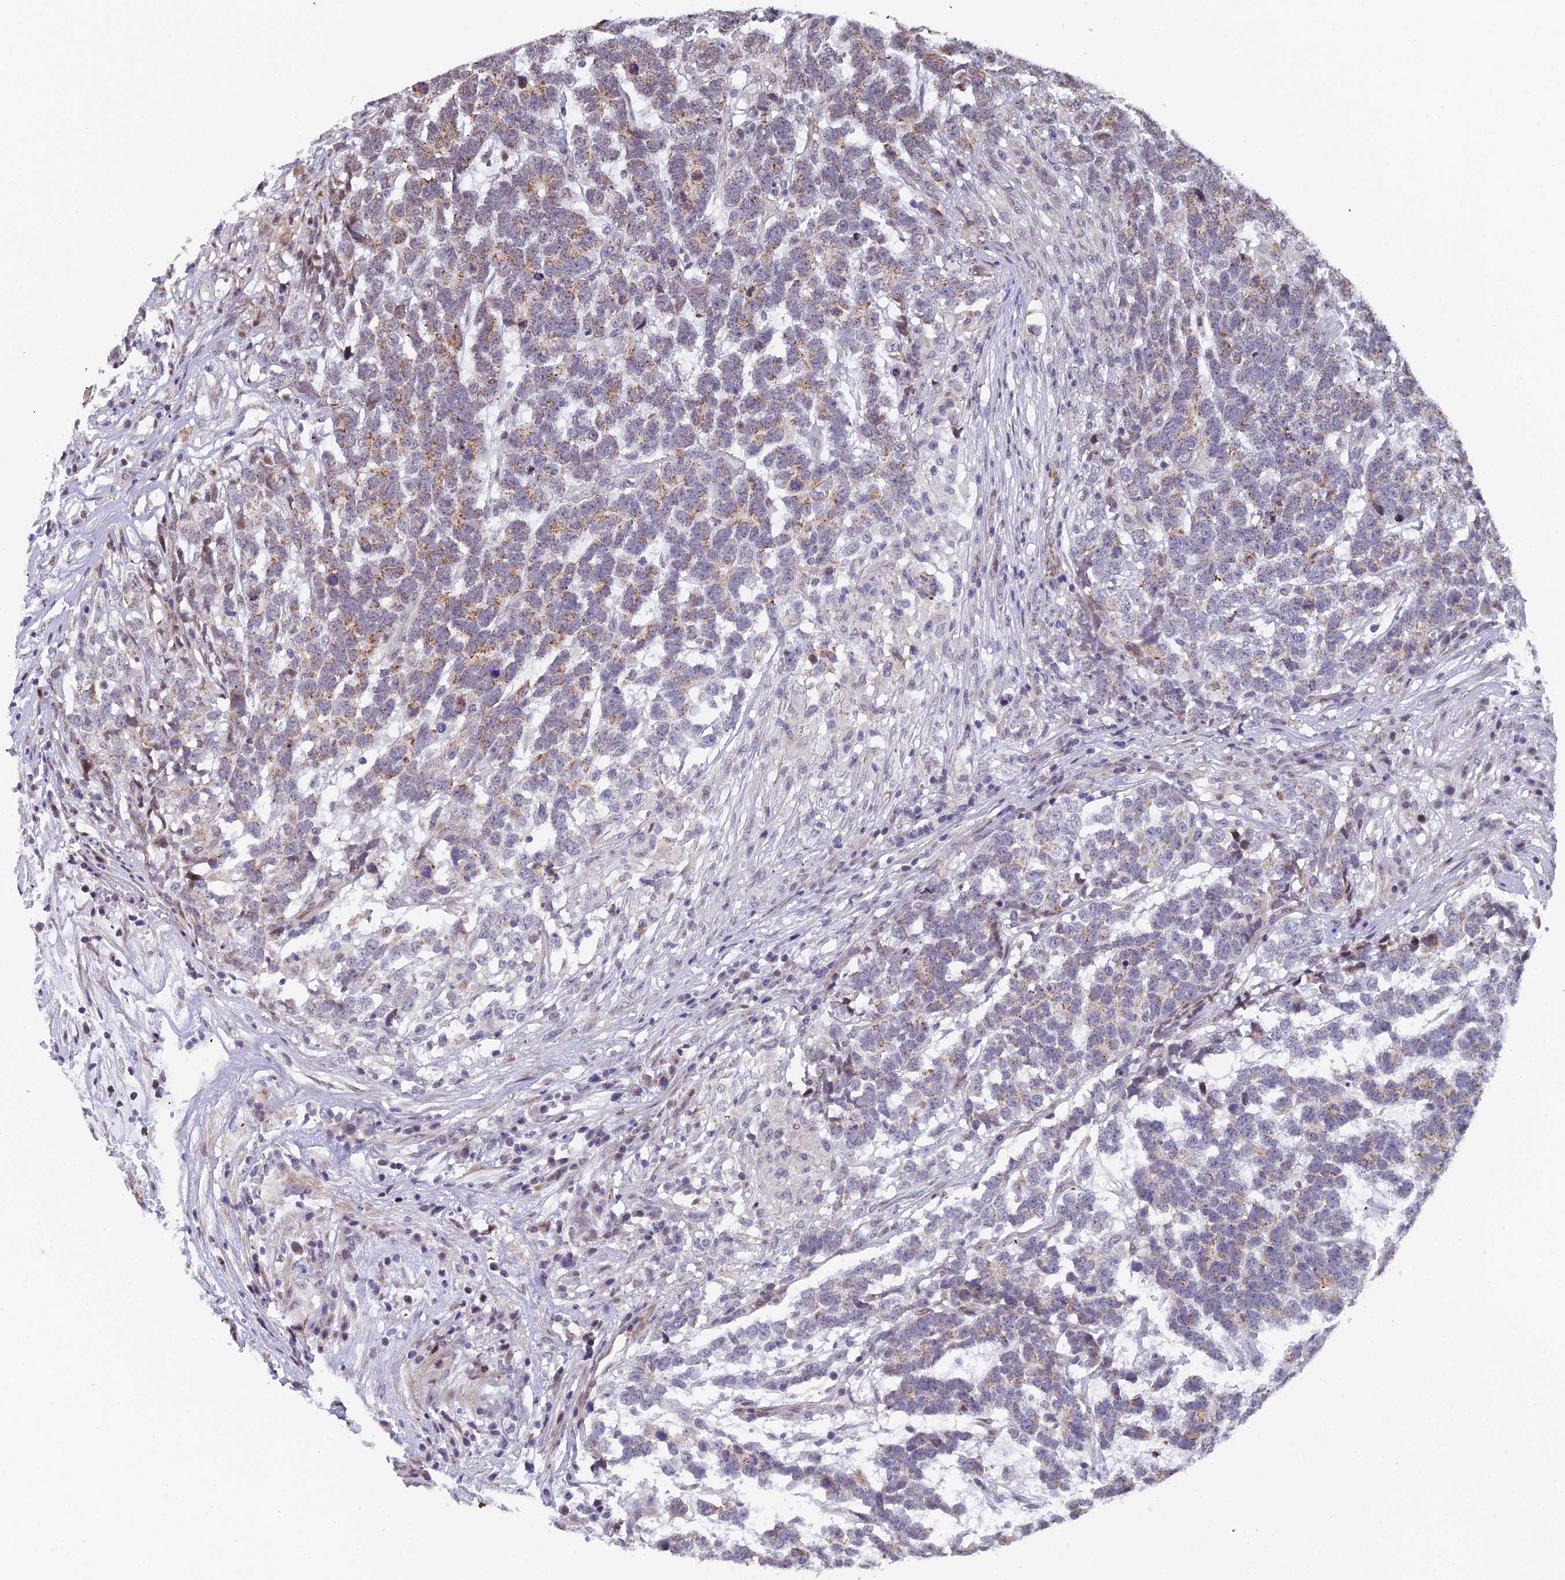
{"staining": {"intensity": "moderate", "quantity": "25%-75%", "location": "cytoplasmic/membranous"}, "tissue": "testis cancer", "cell_type": "Tumor cells", "image_type": "cancer", "snomed": [{"axis": "morphology", "description": "Carcinoma, Embryonal, NOS"}, {"axis": "topography", "description": "Testis"}], "caption": "Tumor cells display moderate cytoplasmic/membranous positivity in approximately 25%-75% of cells in testis cancer.", "gene": "XKR9", "patient": {"sex": "male", "age": 26}}